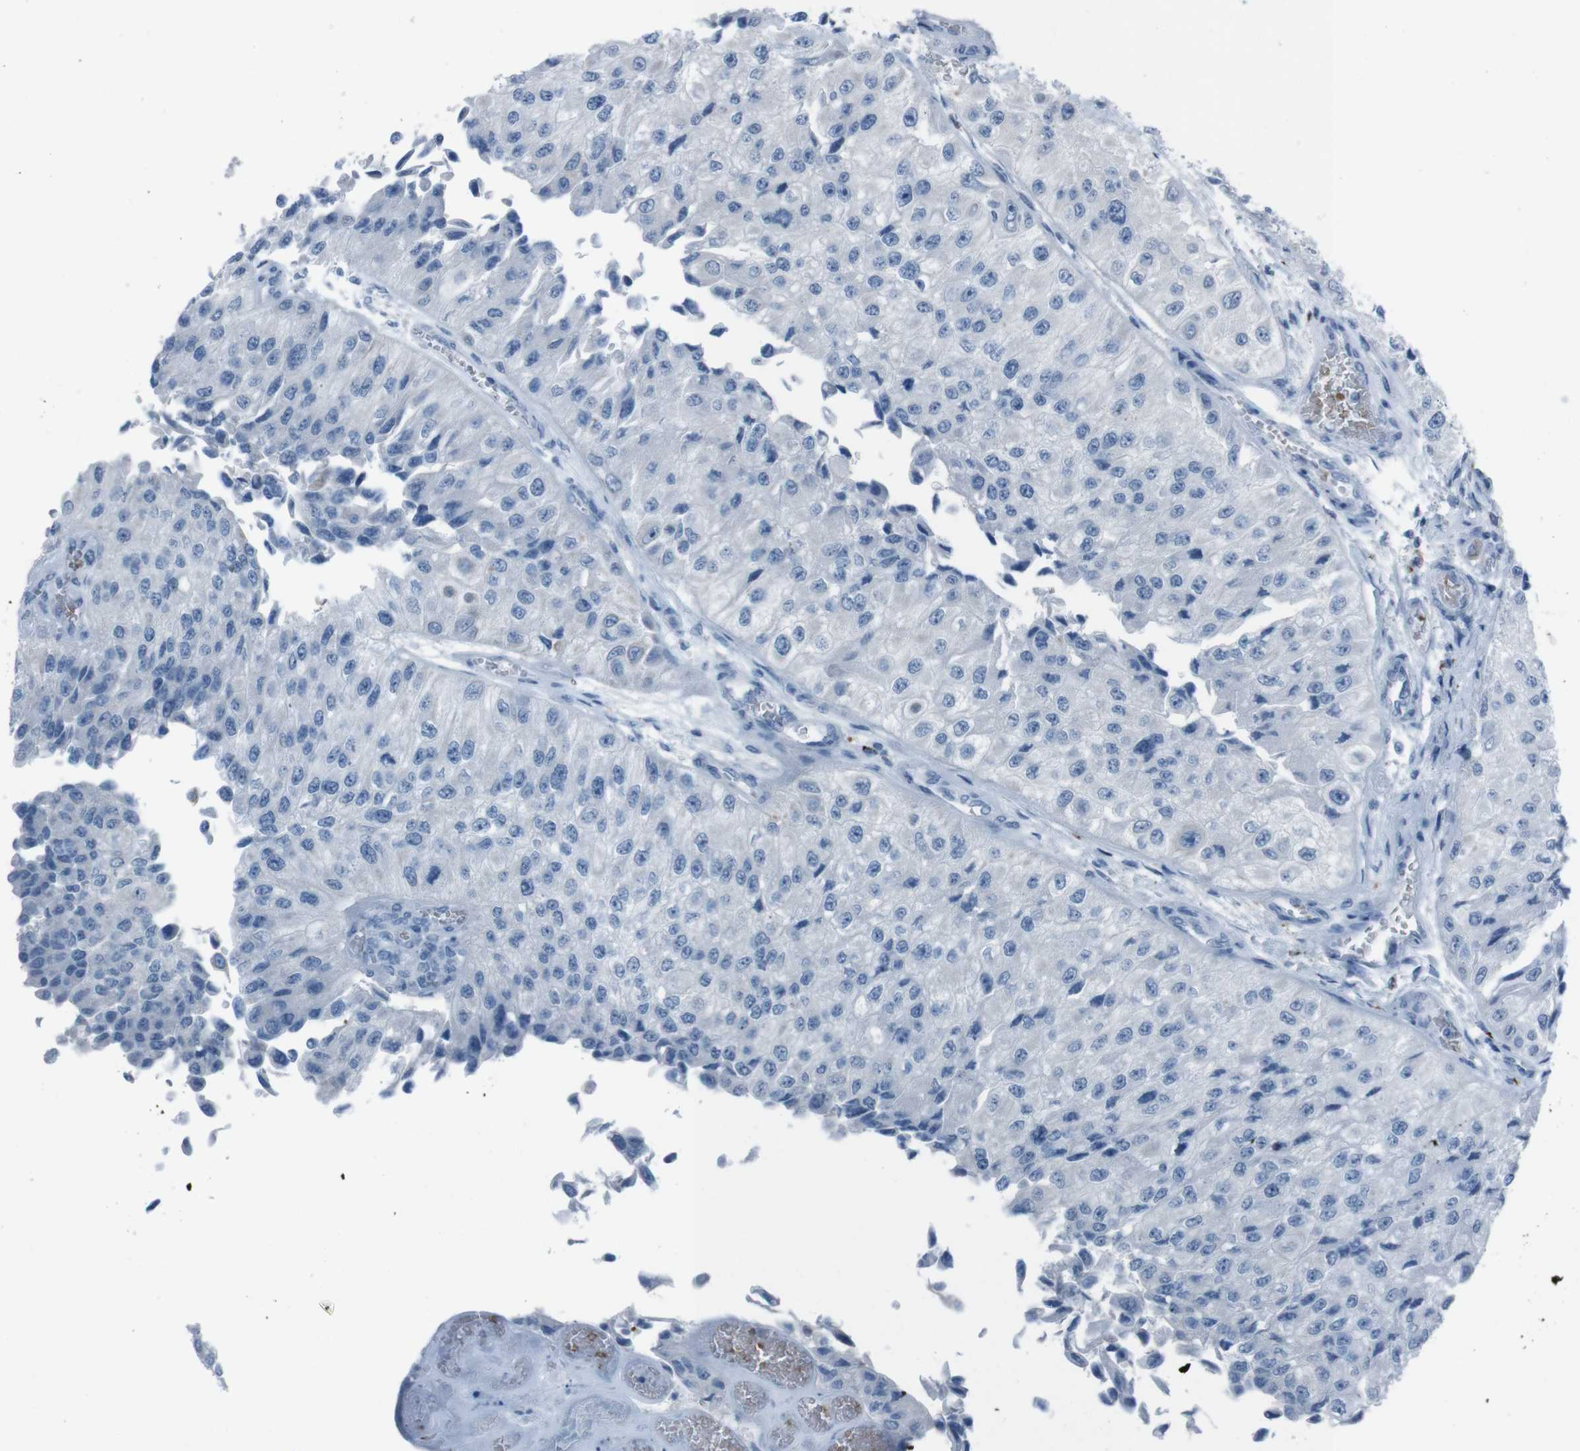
{"staining": {"intensity": "negative", "quantity": "none", "location": "none"}, "tissue": "urothelial cancer", "cell_type": "Tumor cells", "image_type": "cancer", "snomed": [{"axis": "morphology", "description": "Urothelial carcinoma, High grade"}, {"axis": "topography", "description": "Kidney"}, {"axis": "topography", "description": "Urinary bladder"}], "caption": "The photomicrograph shows no staining of tumor cells in urothelial cancer. (DAB IHC with hematoxylin counter stain).", "gene": "ST6GAL1", "patient": {"sex": "male", "age": 77}}